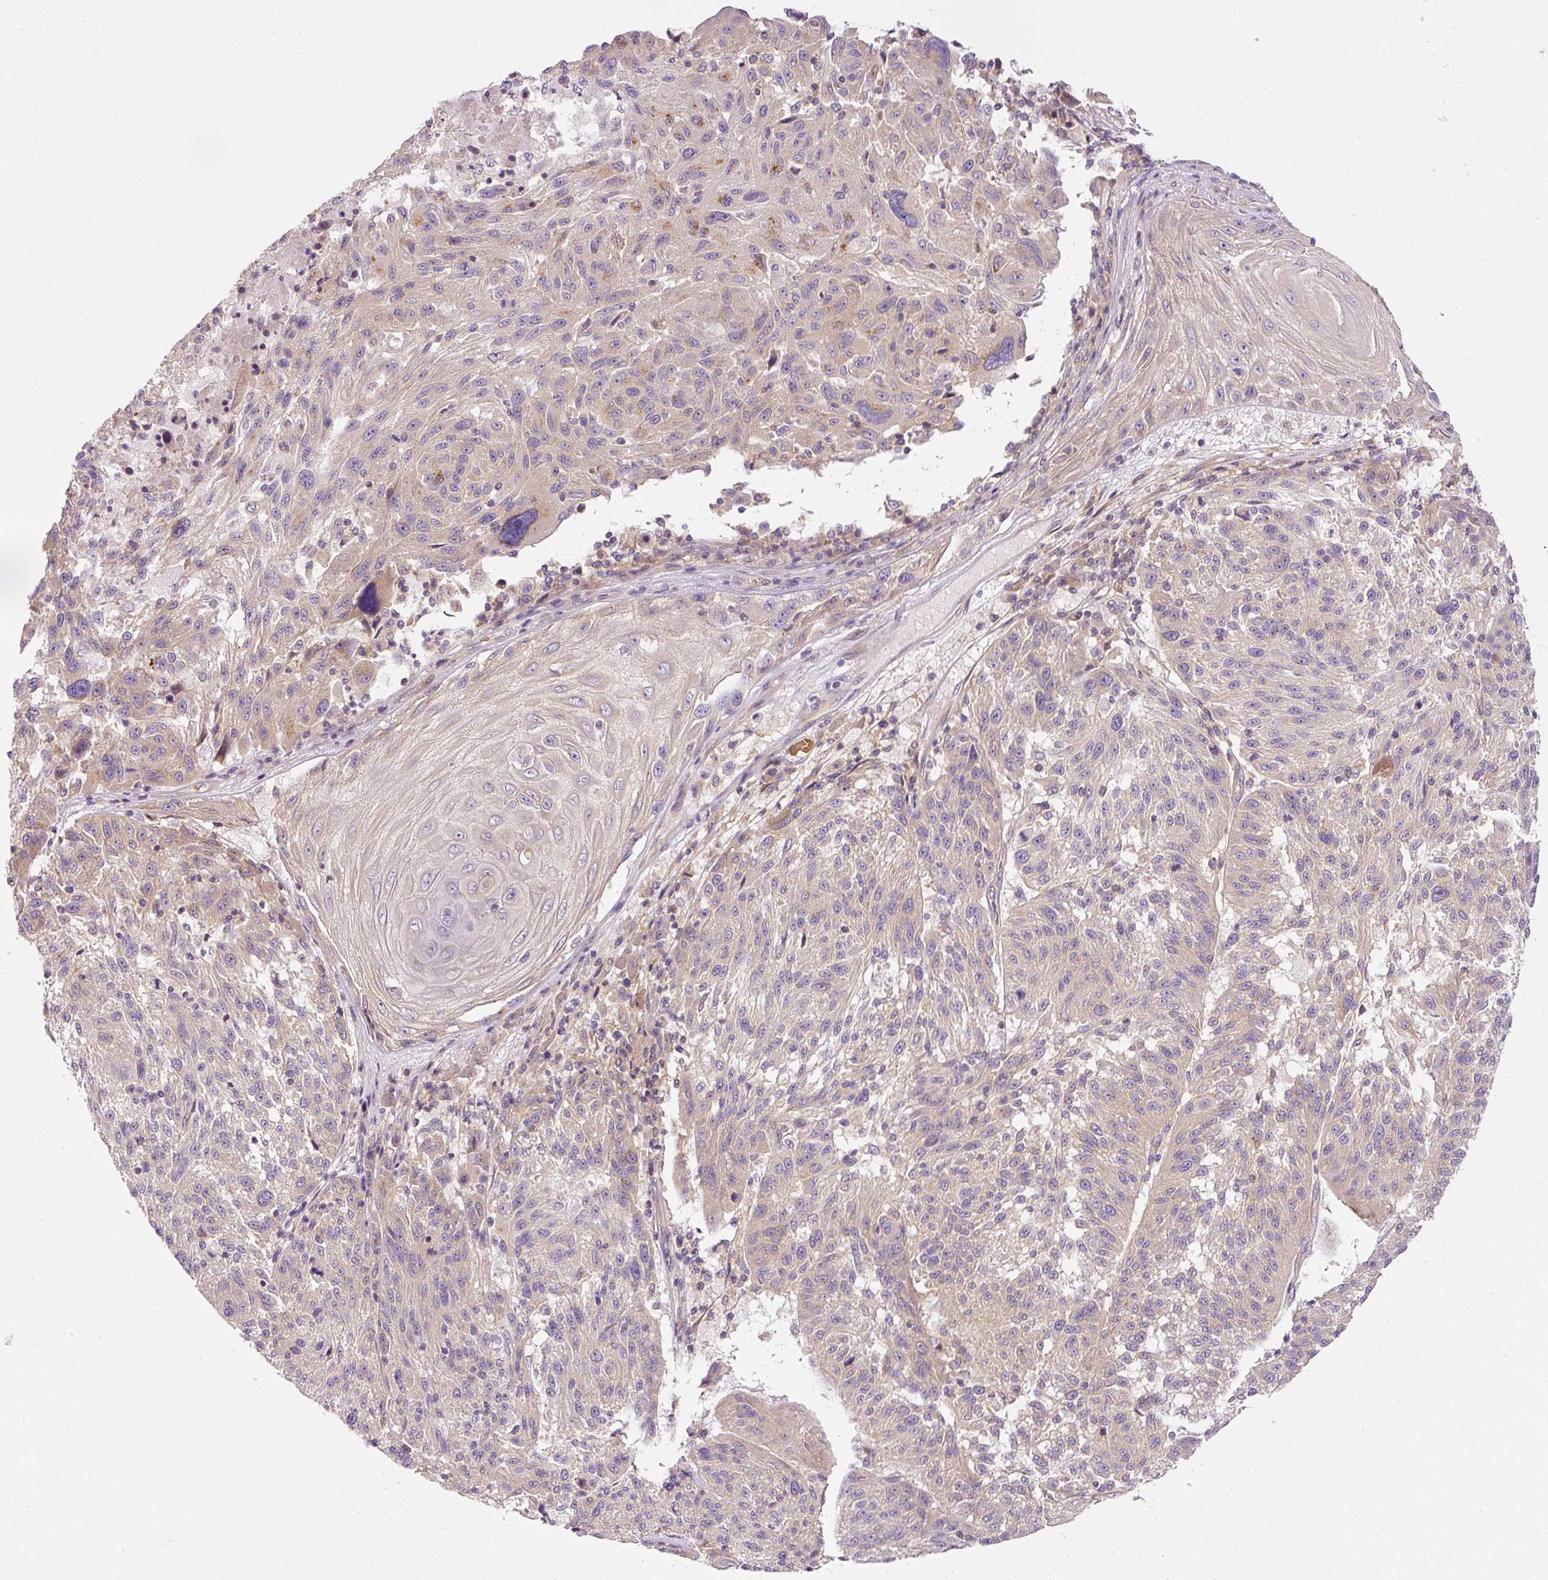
{"staining": {"intensity": "moderate", "quantity": "<25%", "location": "cytoplasmic/membranous"}, "tissue": "melanoma", "cell_type": "Tumor cells", "image_type": "cancer", "snomed": [{"axis": "morphology", "description": "Malignant melanoma, NOS"}, {"axis": "topography", "description": "Skin"}], "caption": "Tumor cells display low levels of moderate cytoplasmic/membranous positivity in approximately <25% of cells in human melanoma.", "gene": "TBC1D2B", "patient": {"sex": "male", "age": 53}}